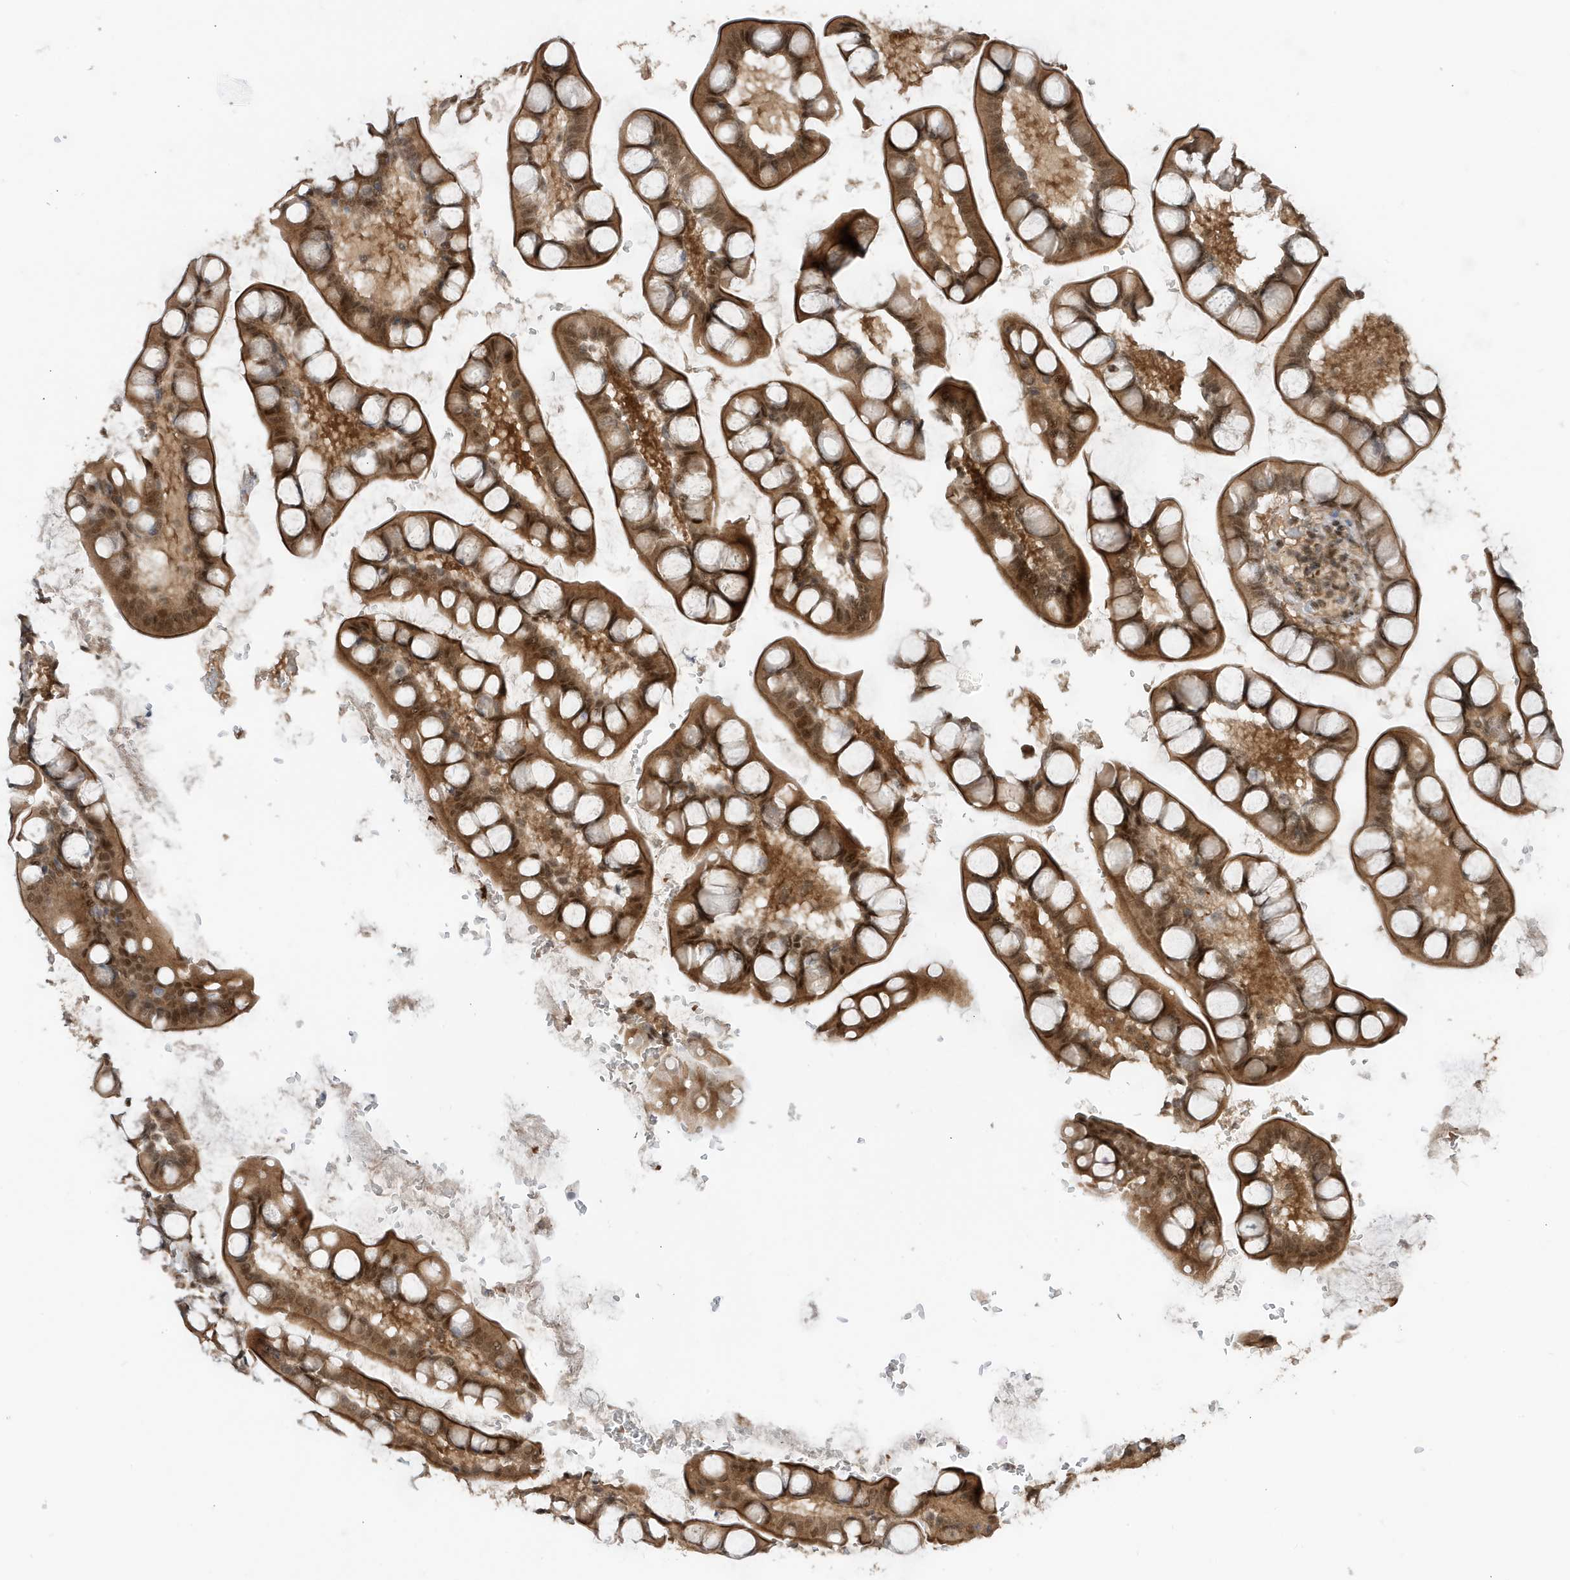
{"staining": {"intensity": "strong", "quantity": ">75%", "location": "cytoplasmic/membranous,nuclear"}, "tissue": "small intestine", "cell_type": "Glandular cells", "image_type": "normal", "snomed": [{"axis": "morphology", "description": "Normal tissue, NOS"}, {"axis": "topography", "description": "Small intestine"}], "caption": "High-magnification brightfield microscopy of benign small intestine stained with DAB (3,3'-diaminobenzidine) (brown) and counterstained with hematoxylin (blue). glandular cells exhibit strong cytoplasmic/membranous,nuclear expression is appreciated in about>75% of cells.", "gene": "MAST3", "patient": {"sex": "male", "age": 52}}